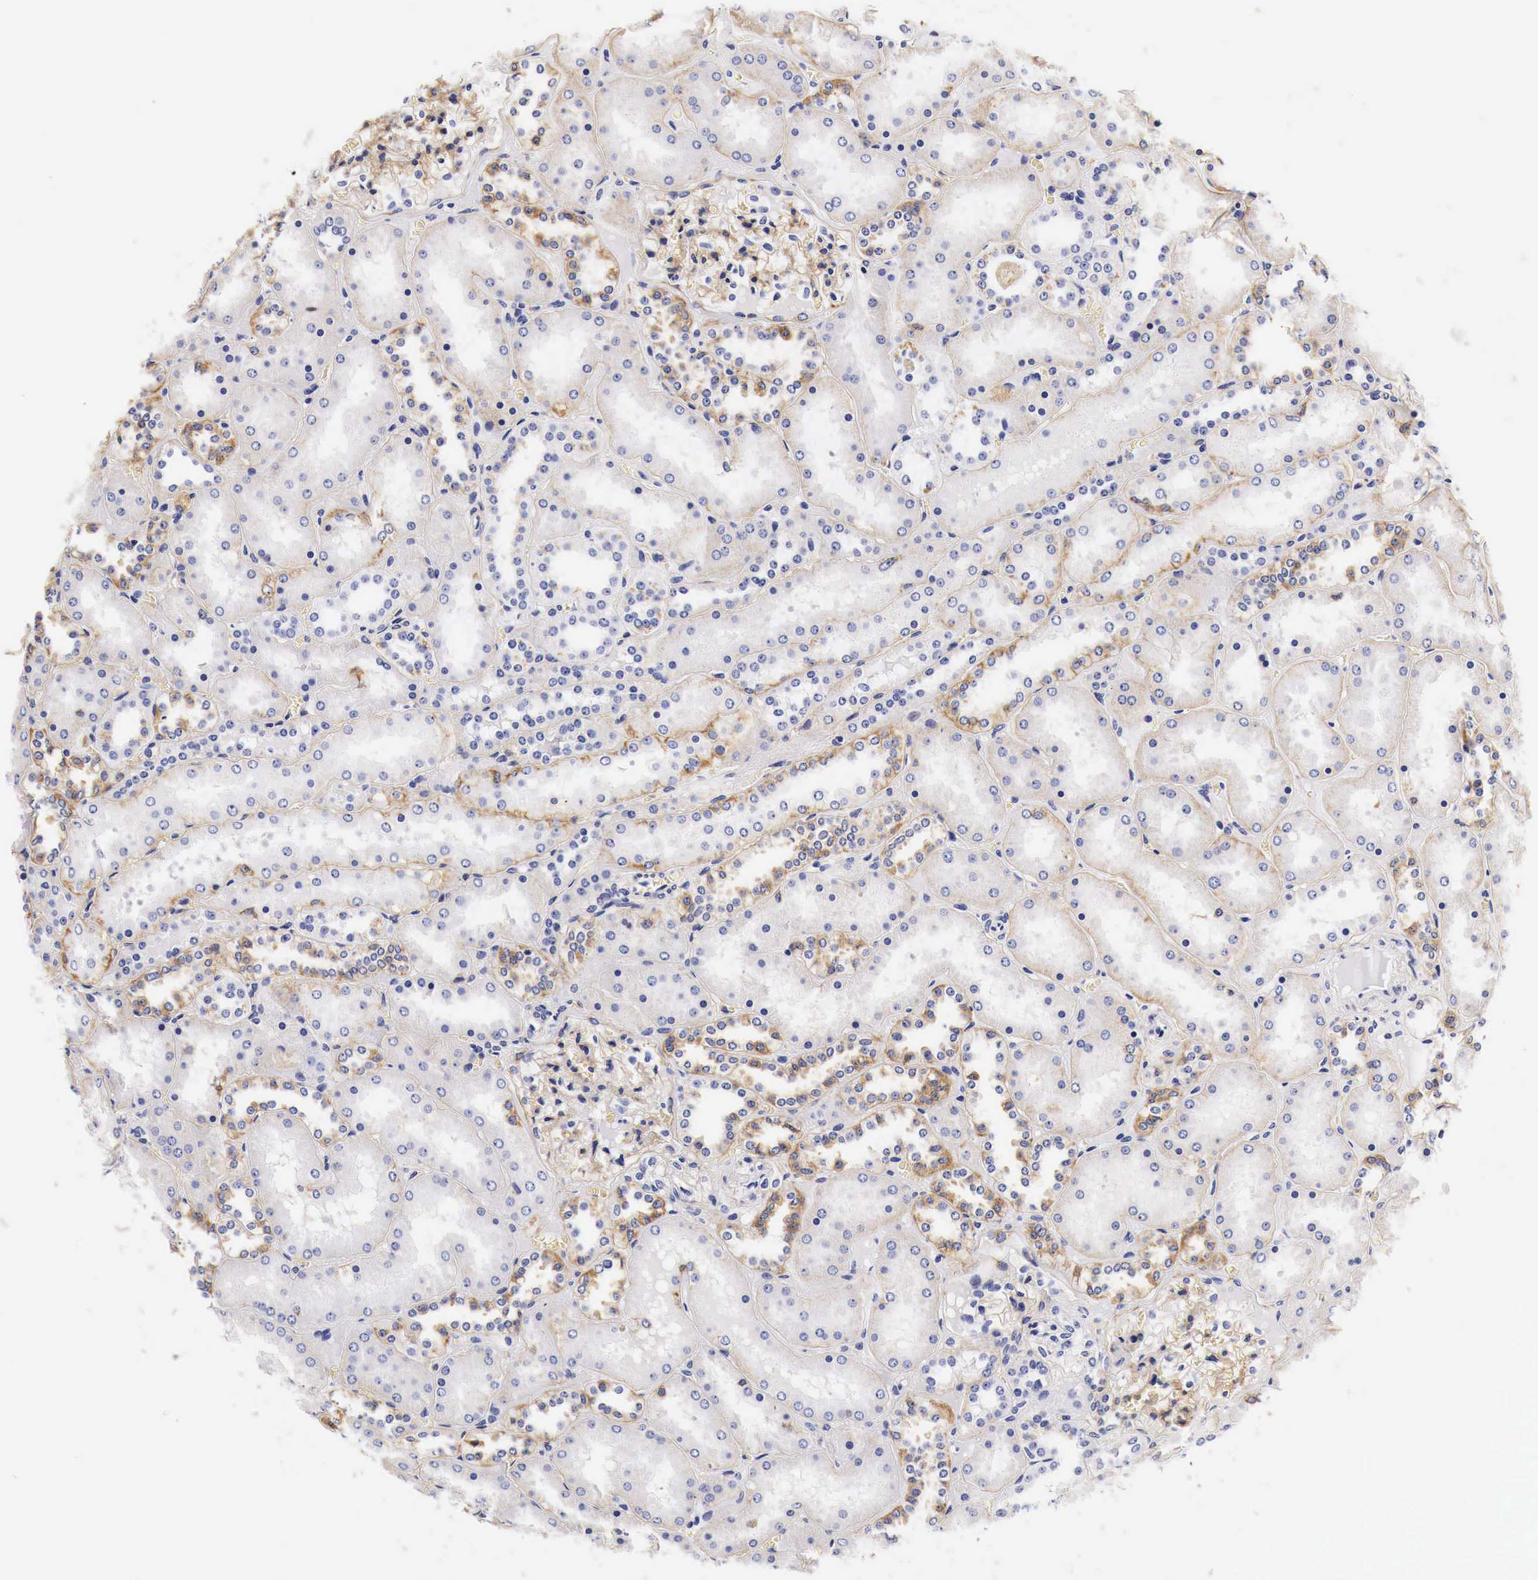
{"staining": {"intensity": "moderate", "quantity": "25%-75%", "location": "cytoplasmic/membranous"}, "tissue": "kidney", "cell_type": "Cells in glomeruli", "image_type": "normal", "snomed": [{"axis": "morphology", "description": "Normal tissue, NOS"}, {"axis": "topography", "description": "Kidney"}], "caption": "IHC micrograph of benign kidney: human kidney stained using immunohistochemistry (IHC) shows medium levels of moderate protein expression localized specifically in the cytoplasmic/membranous of cells in glomeruli, appearing as a cytoplasmic/membranous brown color.", "gene": "EGFR", "patient": {"sex": "female", "age": 52}}